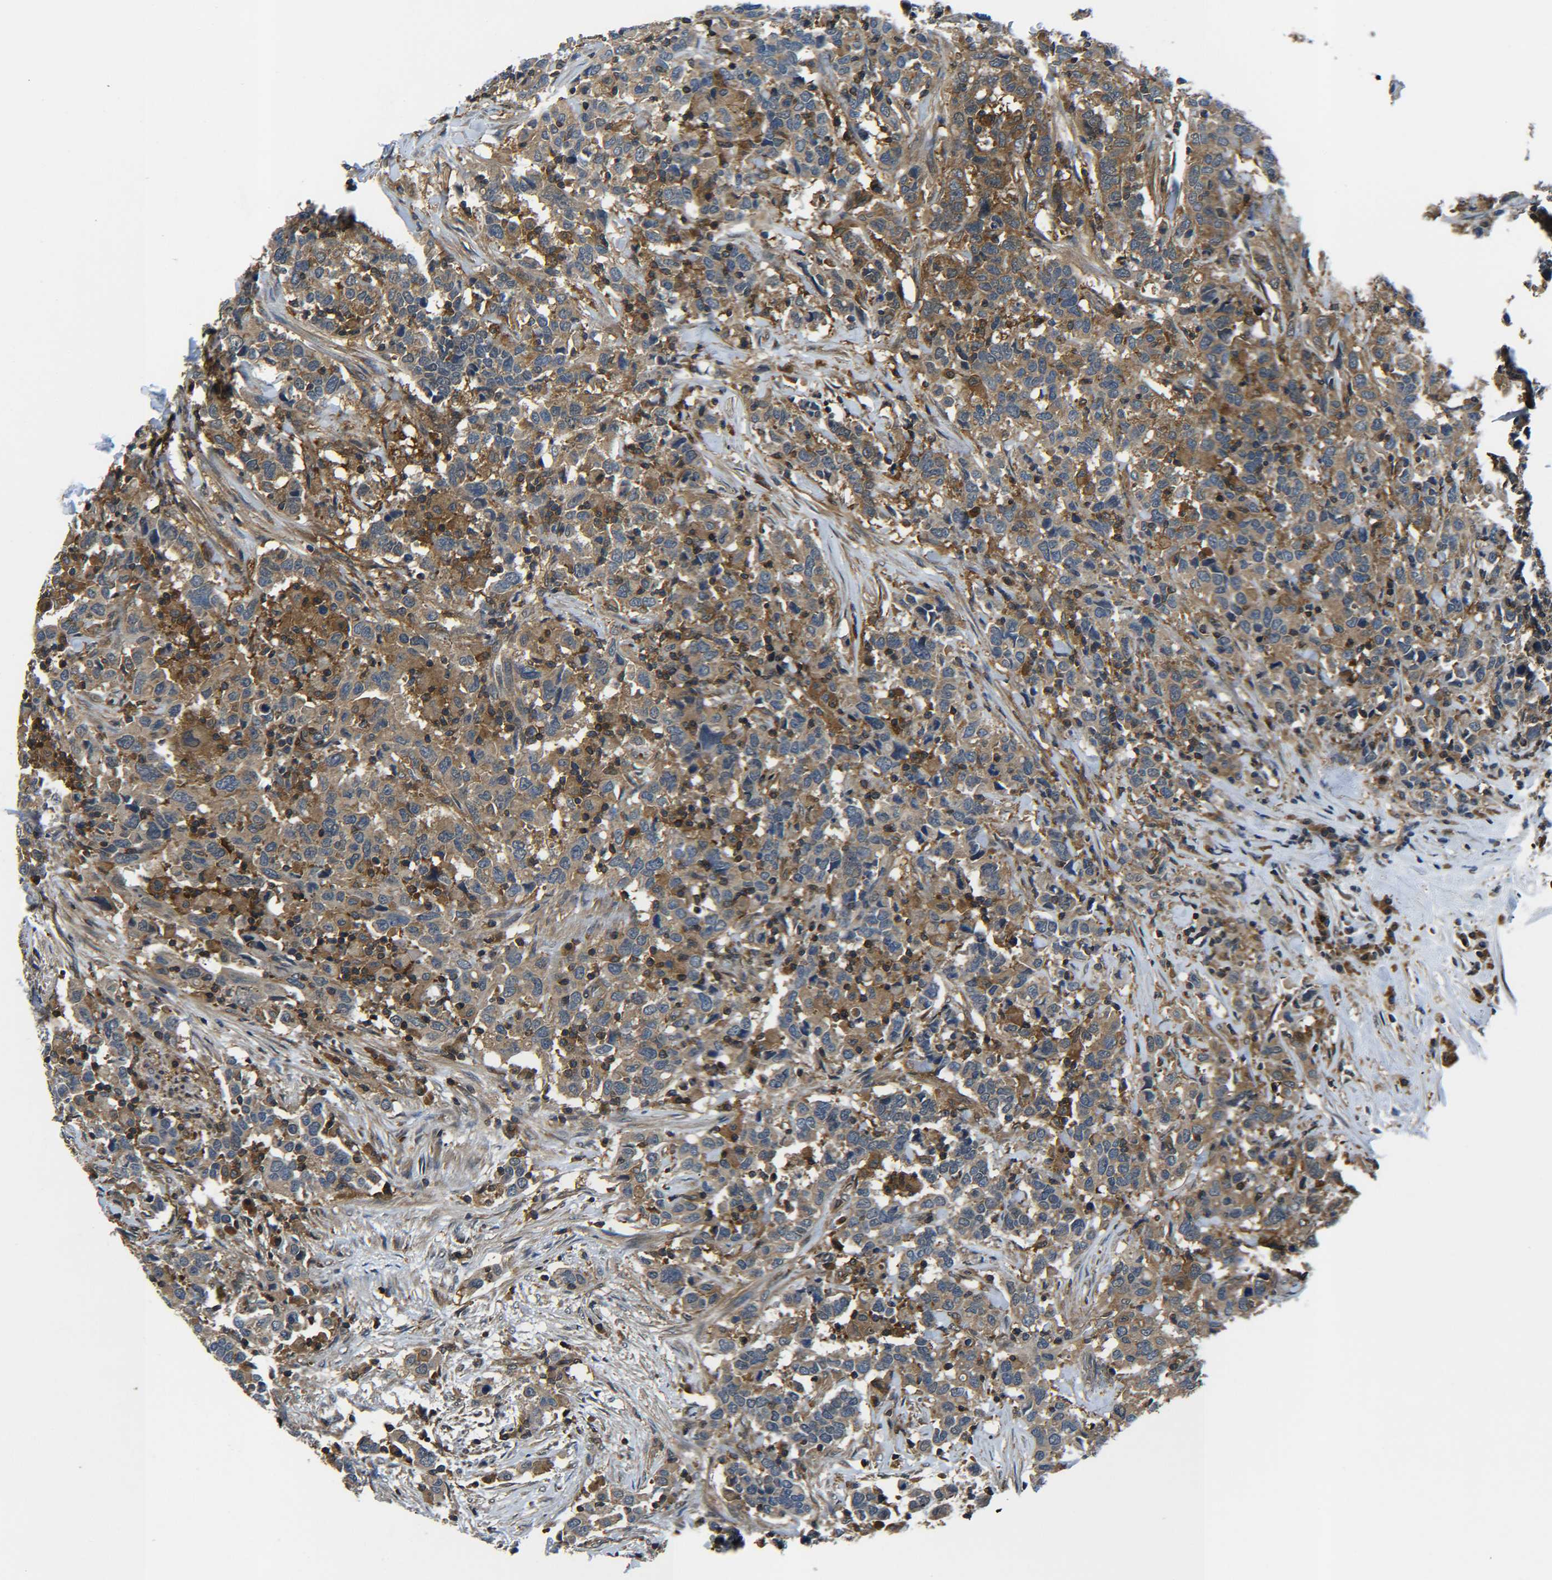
{"staining": {"intensity": "moderate", "quantity": ">75%", "location": "cytoplasmic/membranous"}, "tissue": "urothelial cancer", "cell_type": "Tumor cells", "image_type": "cancer", "snomed": [{"axis": "morphology", "description": "Urothelial carcinoma, High grade"}, {"axis": "topography", "description": "Urinary bladder"}], "caption": "About >75% of tumor cells in human urothelial carcinoma (high-grade) exhibit moderate cytoplasmic/membranous protein expression as visualized by brown immunohistochemical staining.", "gene": "PREB", "patient": {"sex": "male", "age": 61}}